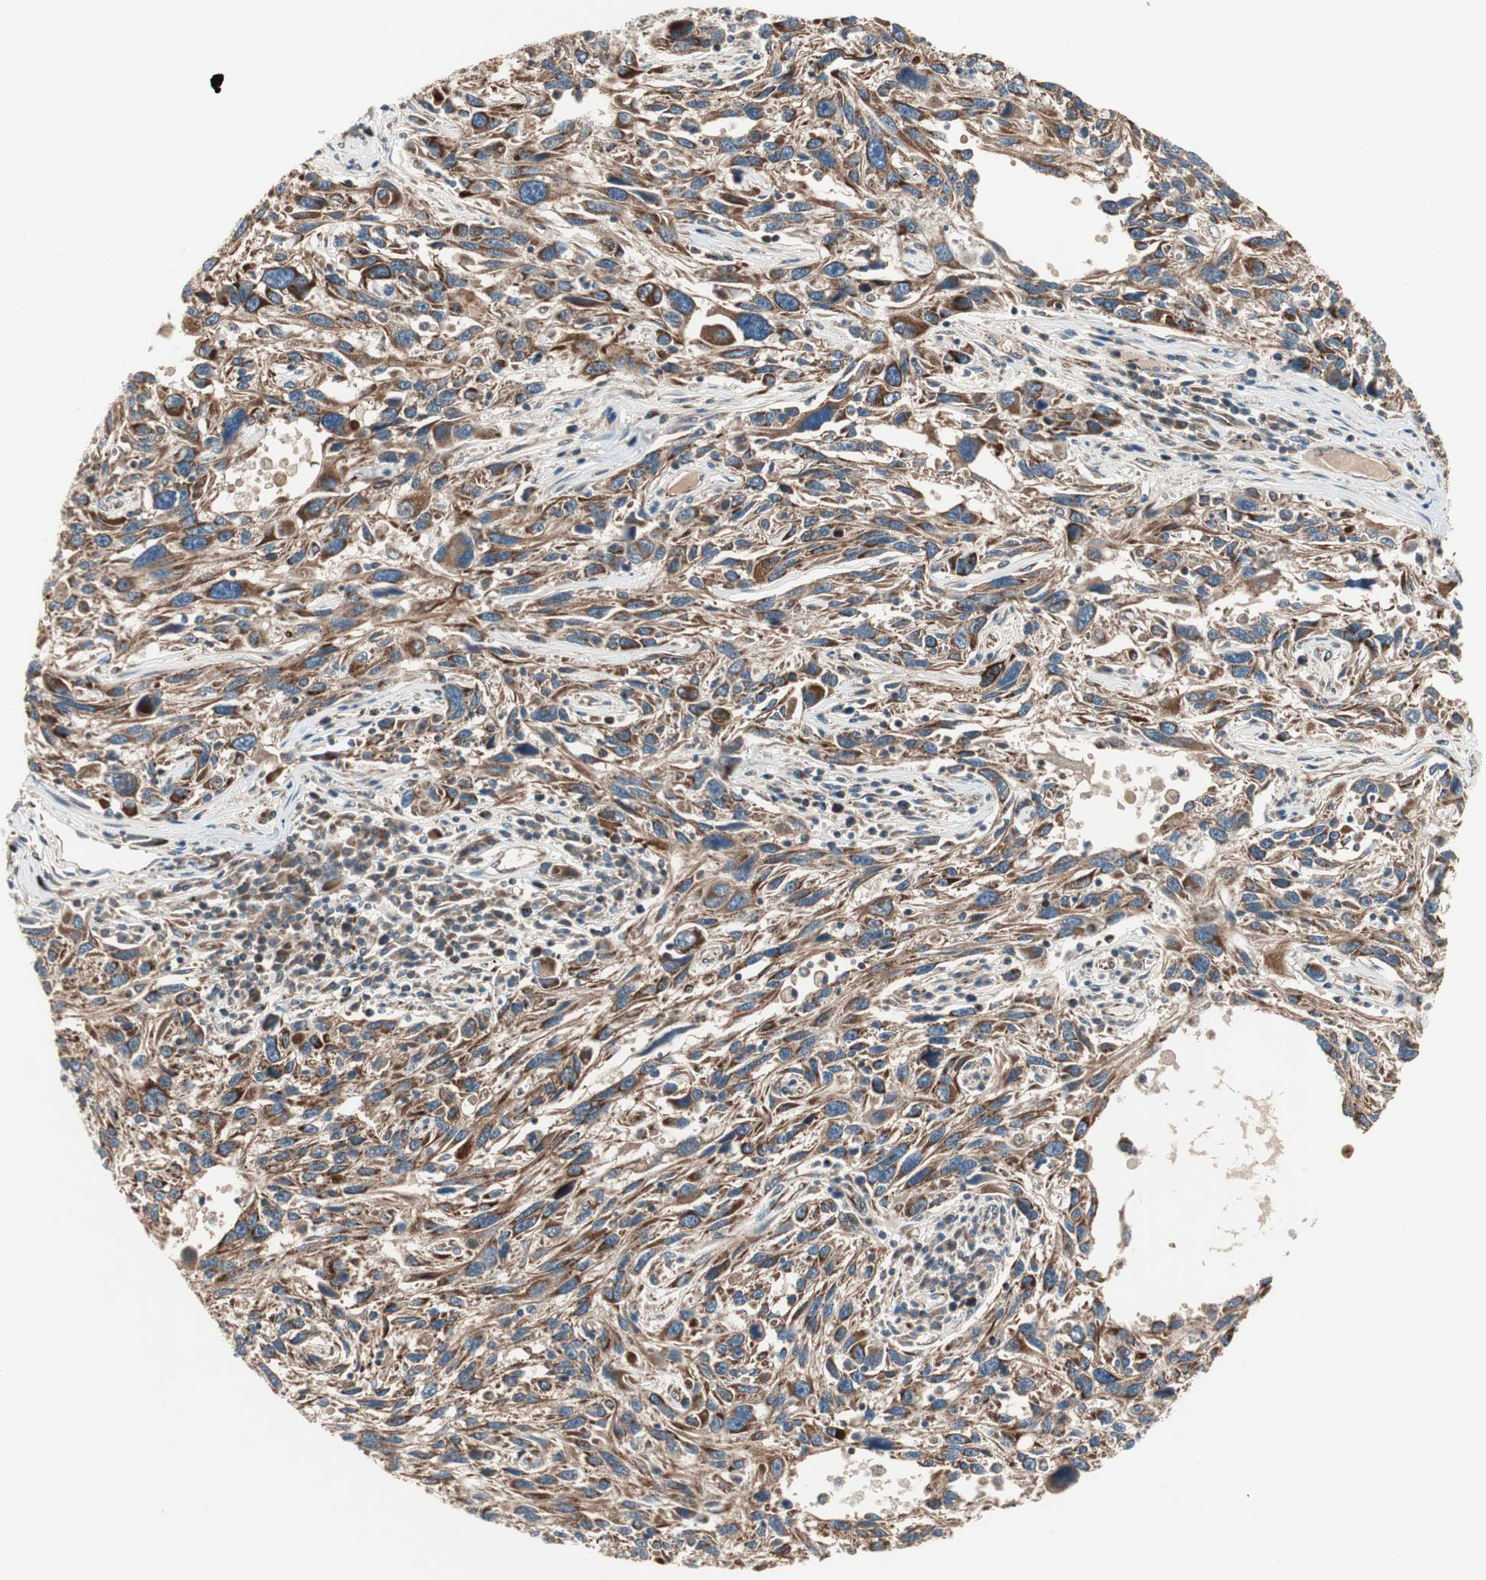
{"staining": {"intensity": "moderate", "quantity": ">75%", "location": "cytoplasmic/membranous"}, "tissue": "melanoma", "cell_type": "Tumor cells", "image_type": "cancer", "snomed": [{"axis": "morphology", "description": "Malignant melanoma, NOS"}, {"axis": "topography", "description": "Skin"}], "caption": "DAB immunohistochemical staining of human malignant melanoma reveals moderate cytoplasmic/membranous protein expression in about >75% of tumor cells.", "gene": "AKAP1", "patient": {"sex": "male", "age": 53}}